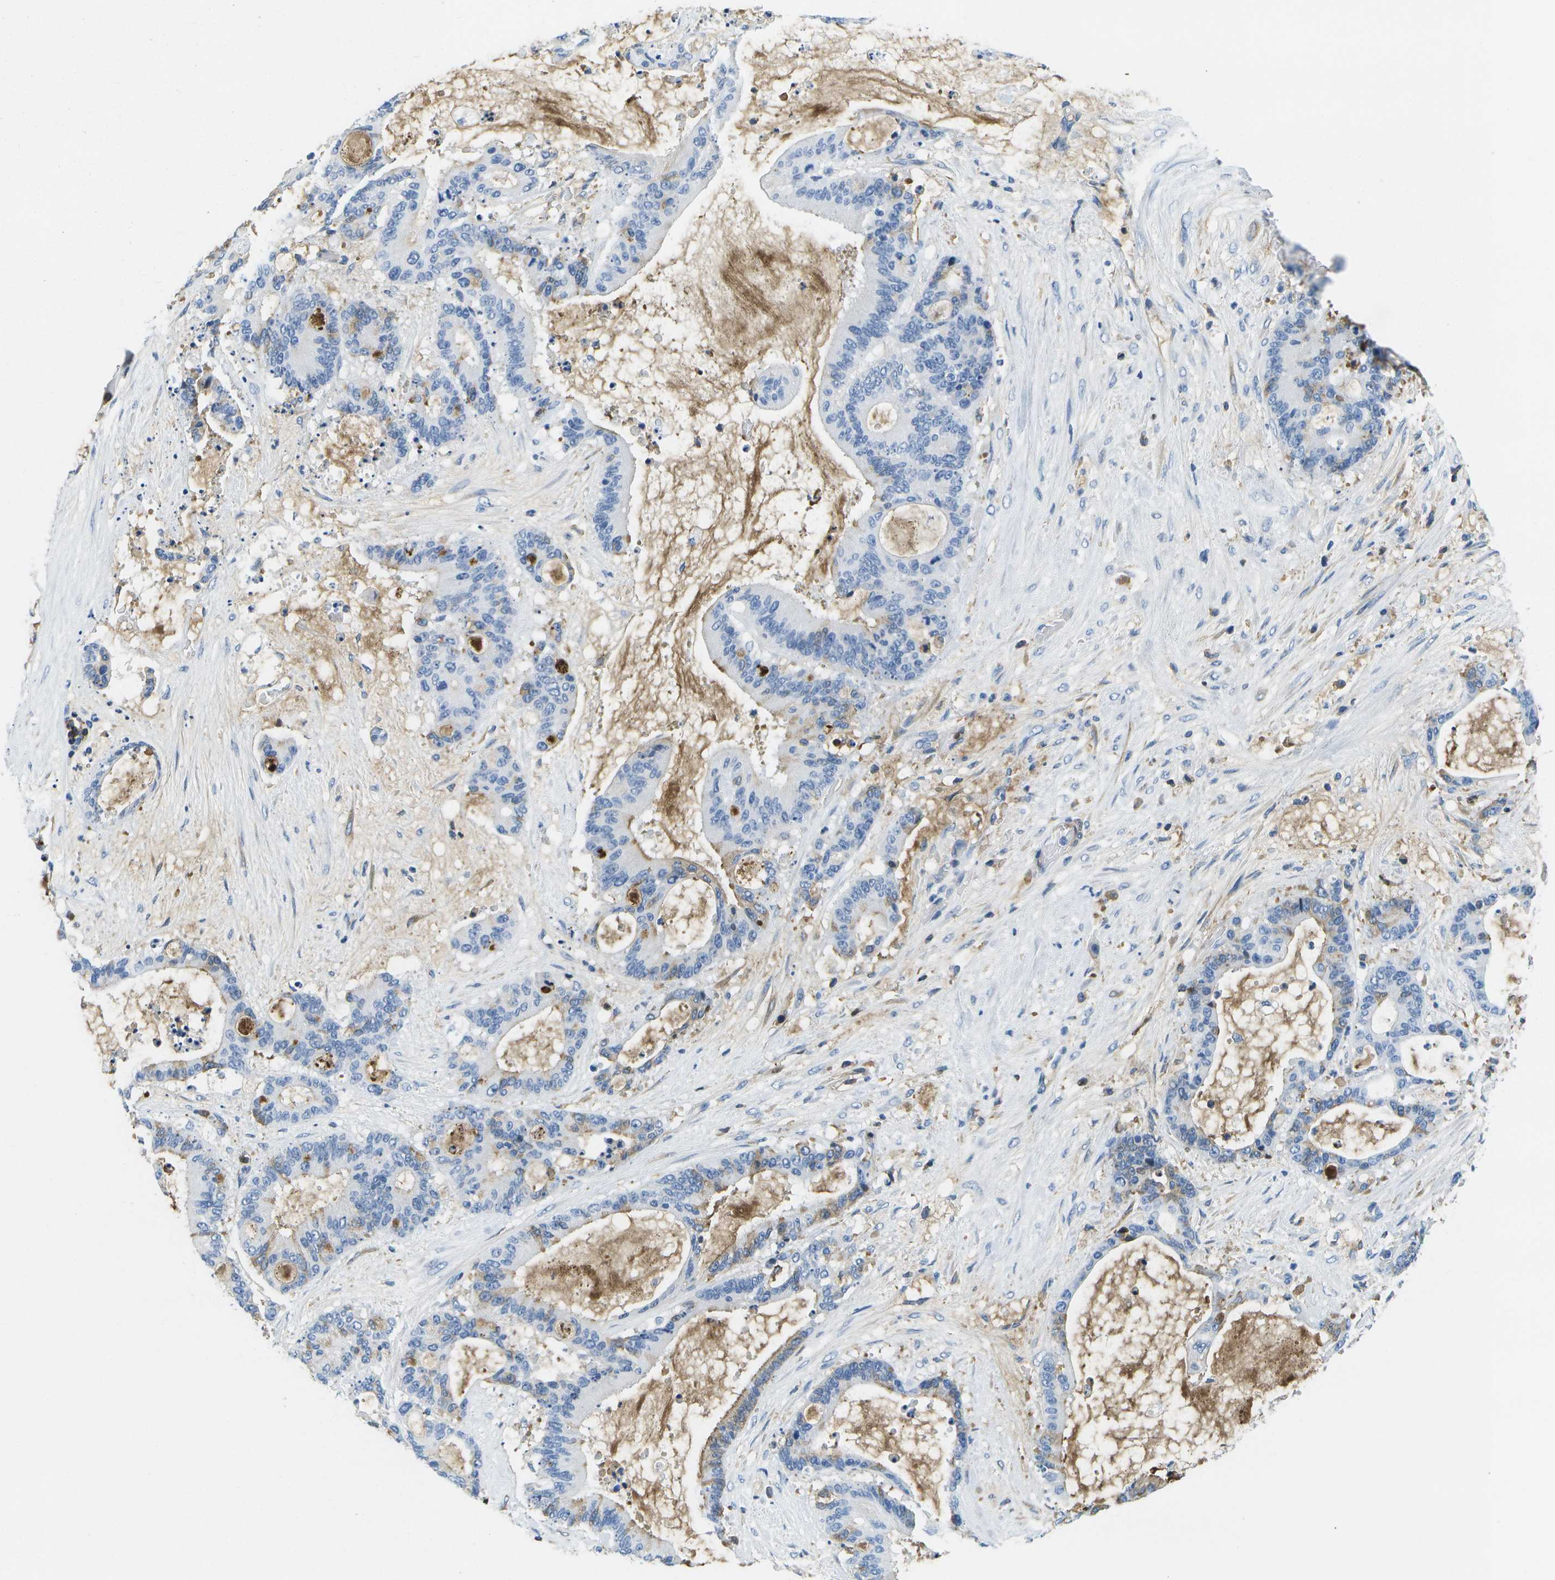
{"staining": {"intensity": "weak", "quantity": "<25%", "location": "cytoplasmic/membranous"}, "tissue": "liver cancer", "cell_type": "Tumor cells", "image_type": "cancer", "snomed": [{"axis": "morphology", "description": "Cholangiocarcinoma"}, {"axis": "topography", "description": "Liver"}], "caption": "Image shows no significant protein positivity in tumor cells of liver cancer (cholangiocarcinoma). (DAB immunohistochemistry (IHC) with hematoxylin counter stain).", "gene": "SERPINA1", "patient": {"sex": "female", "age": 73}}